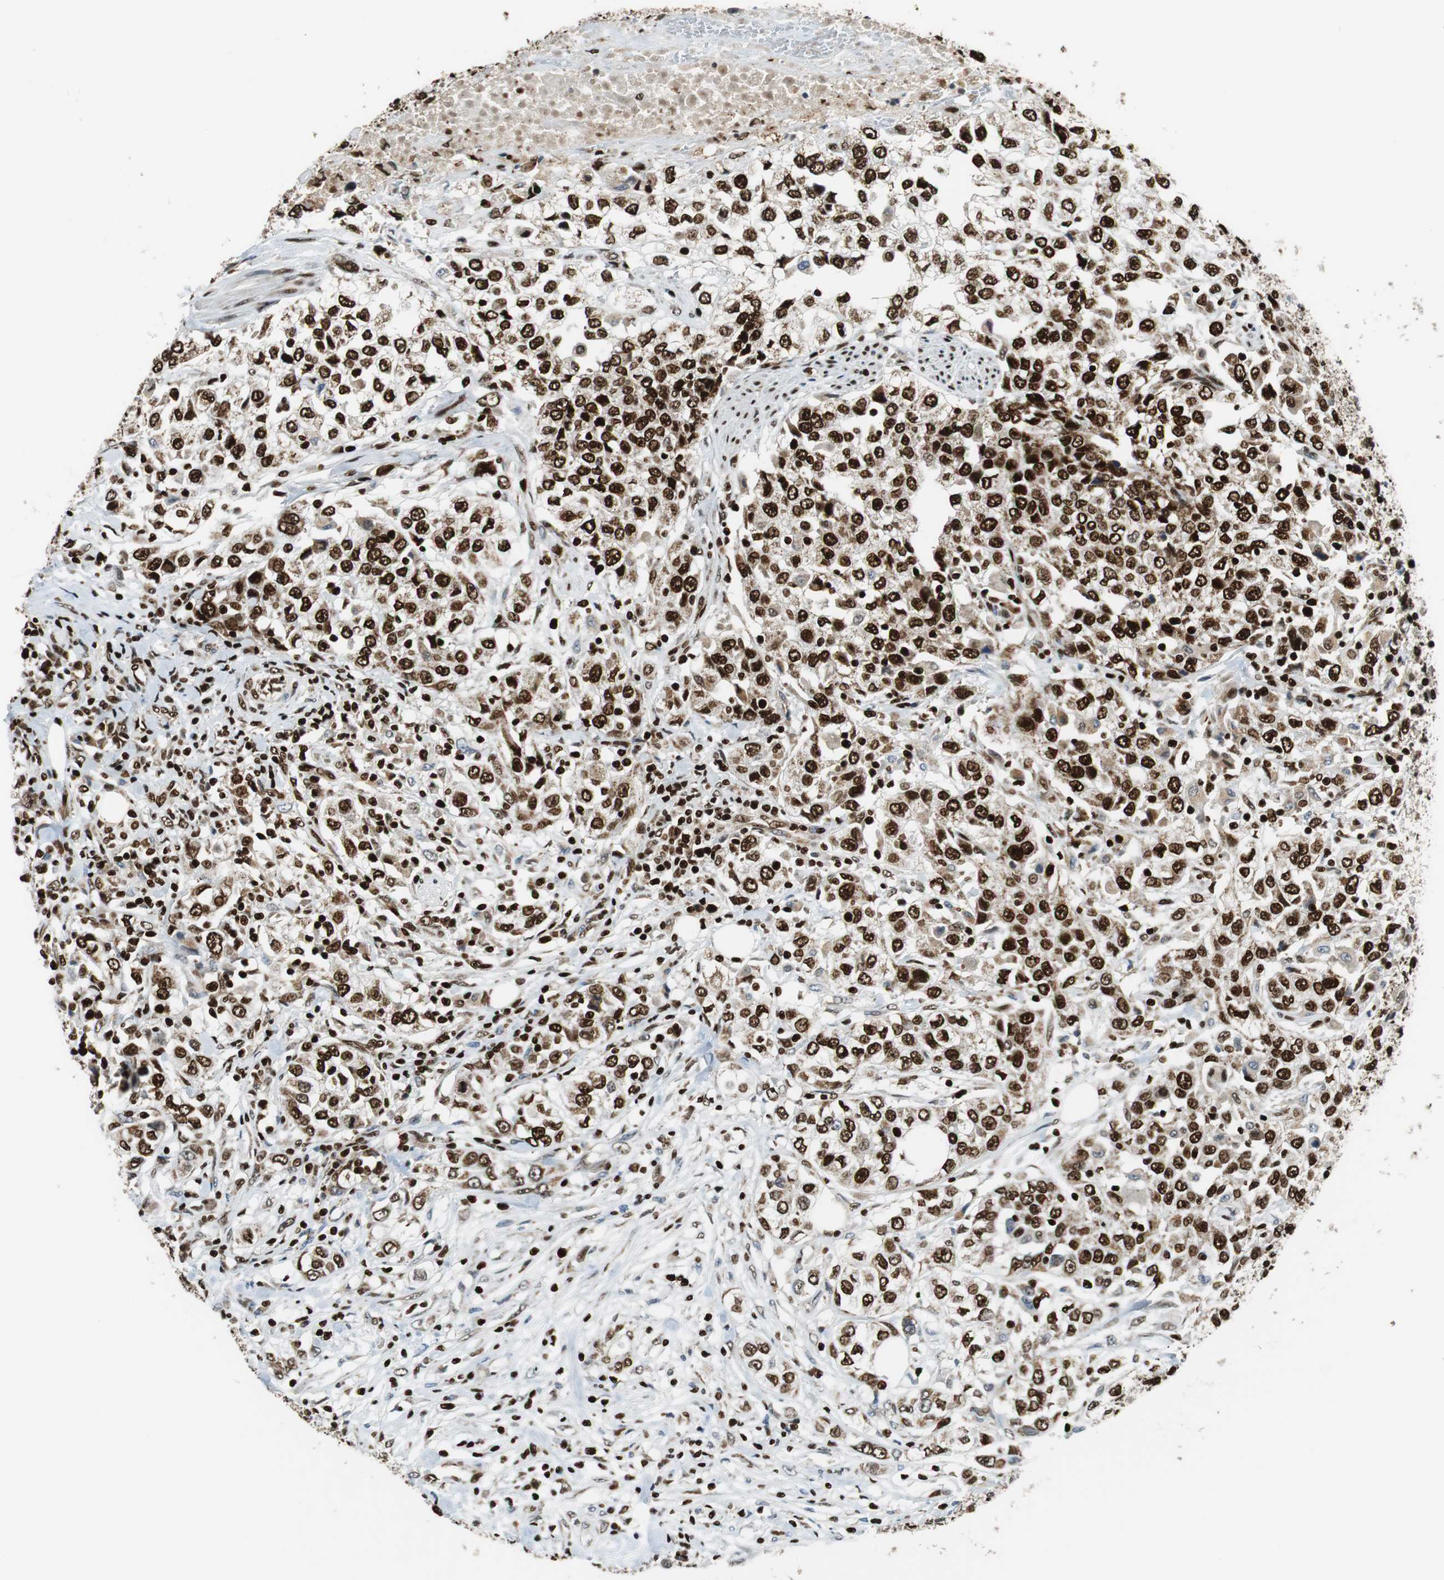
{"staining": {"intensity": "strong", "quantity": ">75%", "location": "nuclear"}, "tissue": "urothelial cancer", "cell_type": "Tumor cells", "image_type": "cancer", "snomed": [{"axis": "morphology", "description": "Urothelial carcinoma, High grade"}, {"axis": "topography", "description": "Urinary bladder"}], "caption": "A brown stain highlights strong nuclear expression of a protein in urothelial cancer tumor cells.", "gene": "HDAC1", "patient": {"sex": "female", "age": 80}}